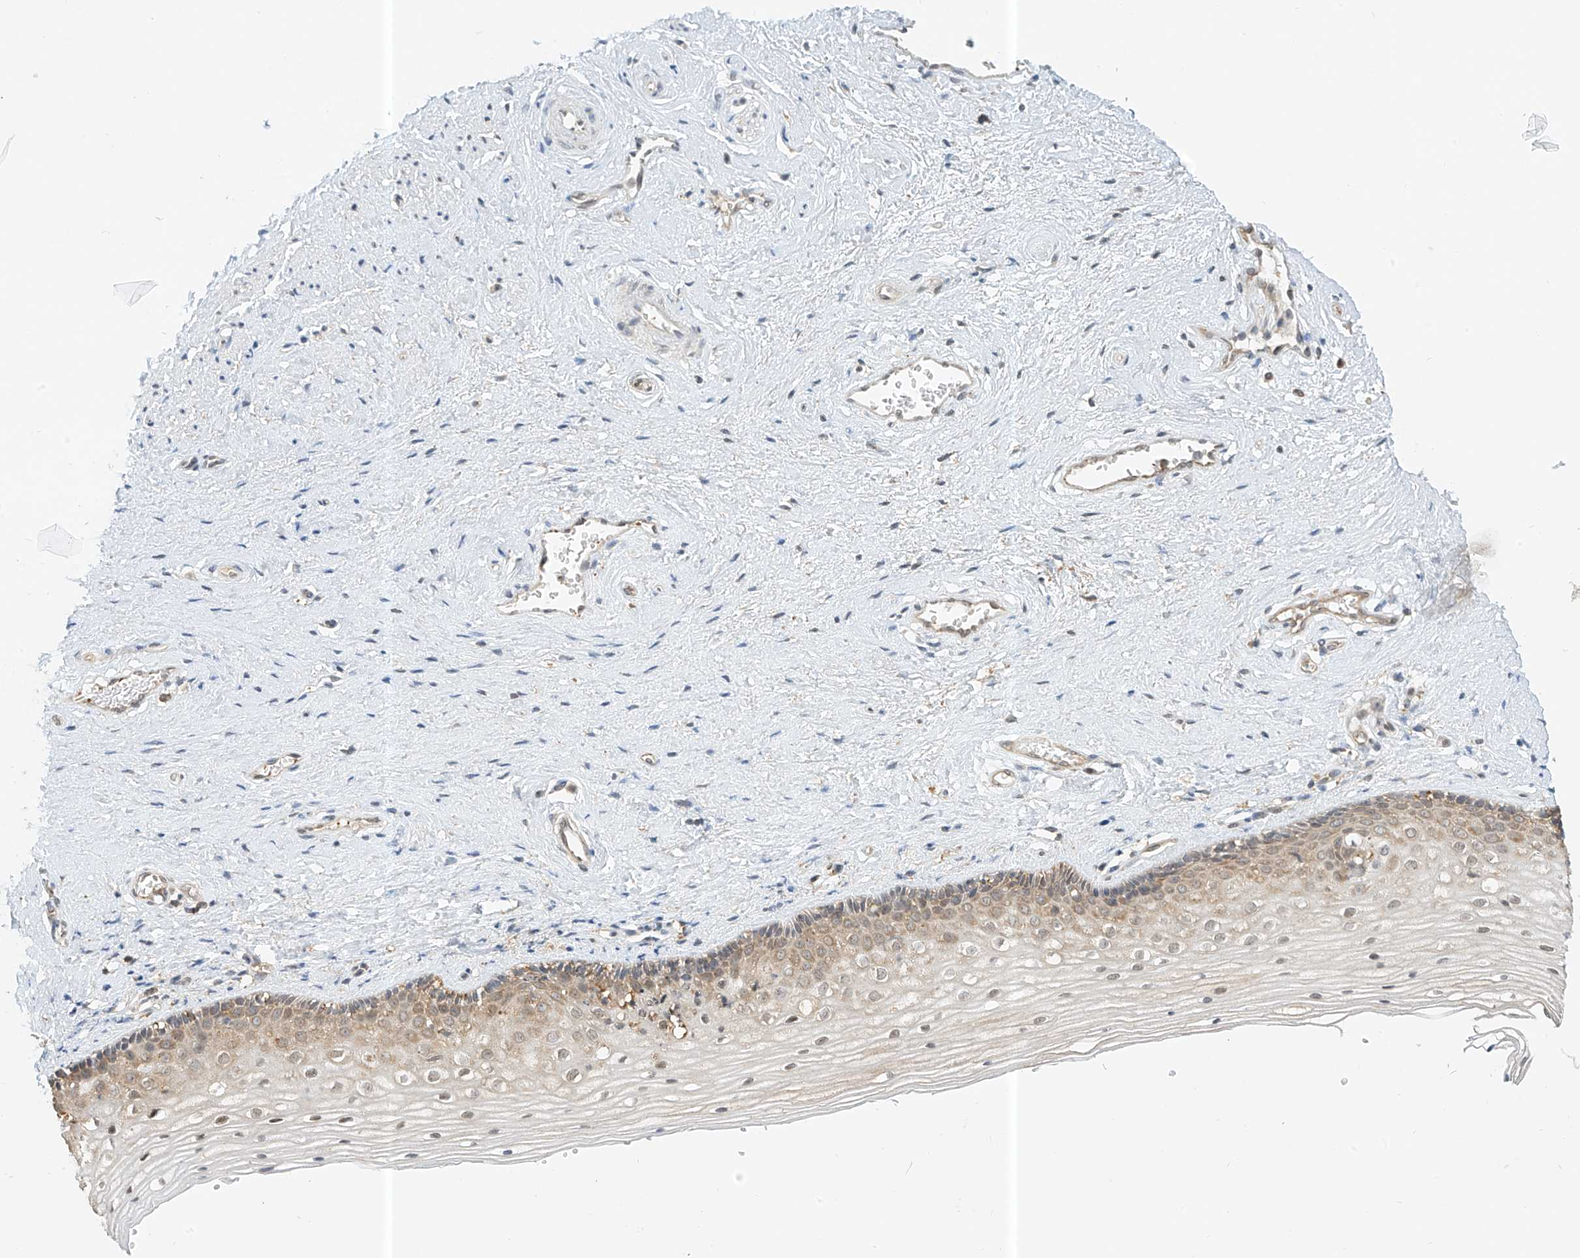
{"staining": {"intensity": "weak", "quantity": "25%-75%", "location": "cytoplasmic/membranous"}, "tissue": "vagina", "cell_type": "Squamous epithelial cells", "image_type": "normal", "snomed": [{"axis": "morphology", "description": "Normal tissue, NOS"}, {"axis": "topography", "description": "Vagina"}], "caption": "Brown immunohistochemical staining in benign human vagina exhibits weak cytoplasmic/membranous positivity in approximately 25%-75% of squamous epithelial cells.", "gene": "PPA2", "patient": {"sex": "female", "age": 46}}